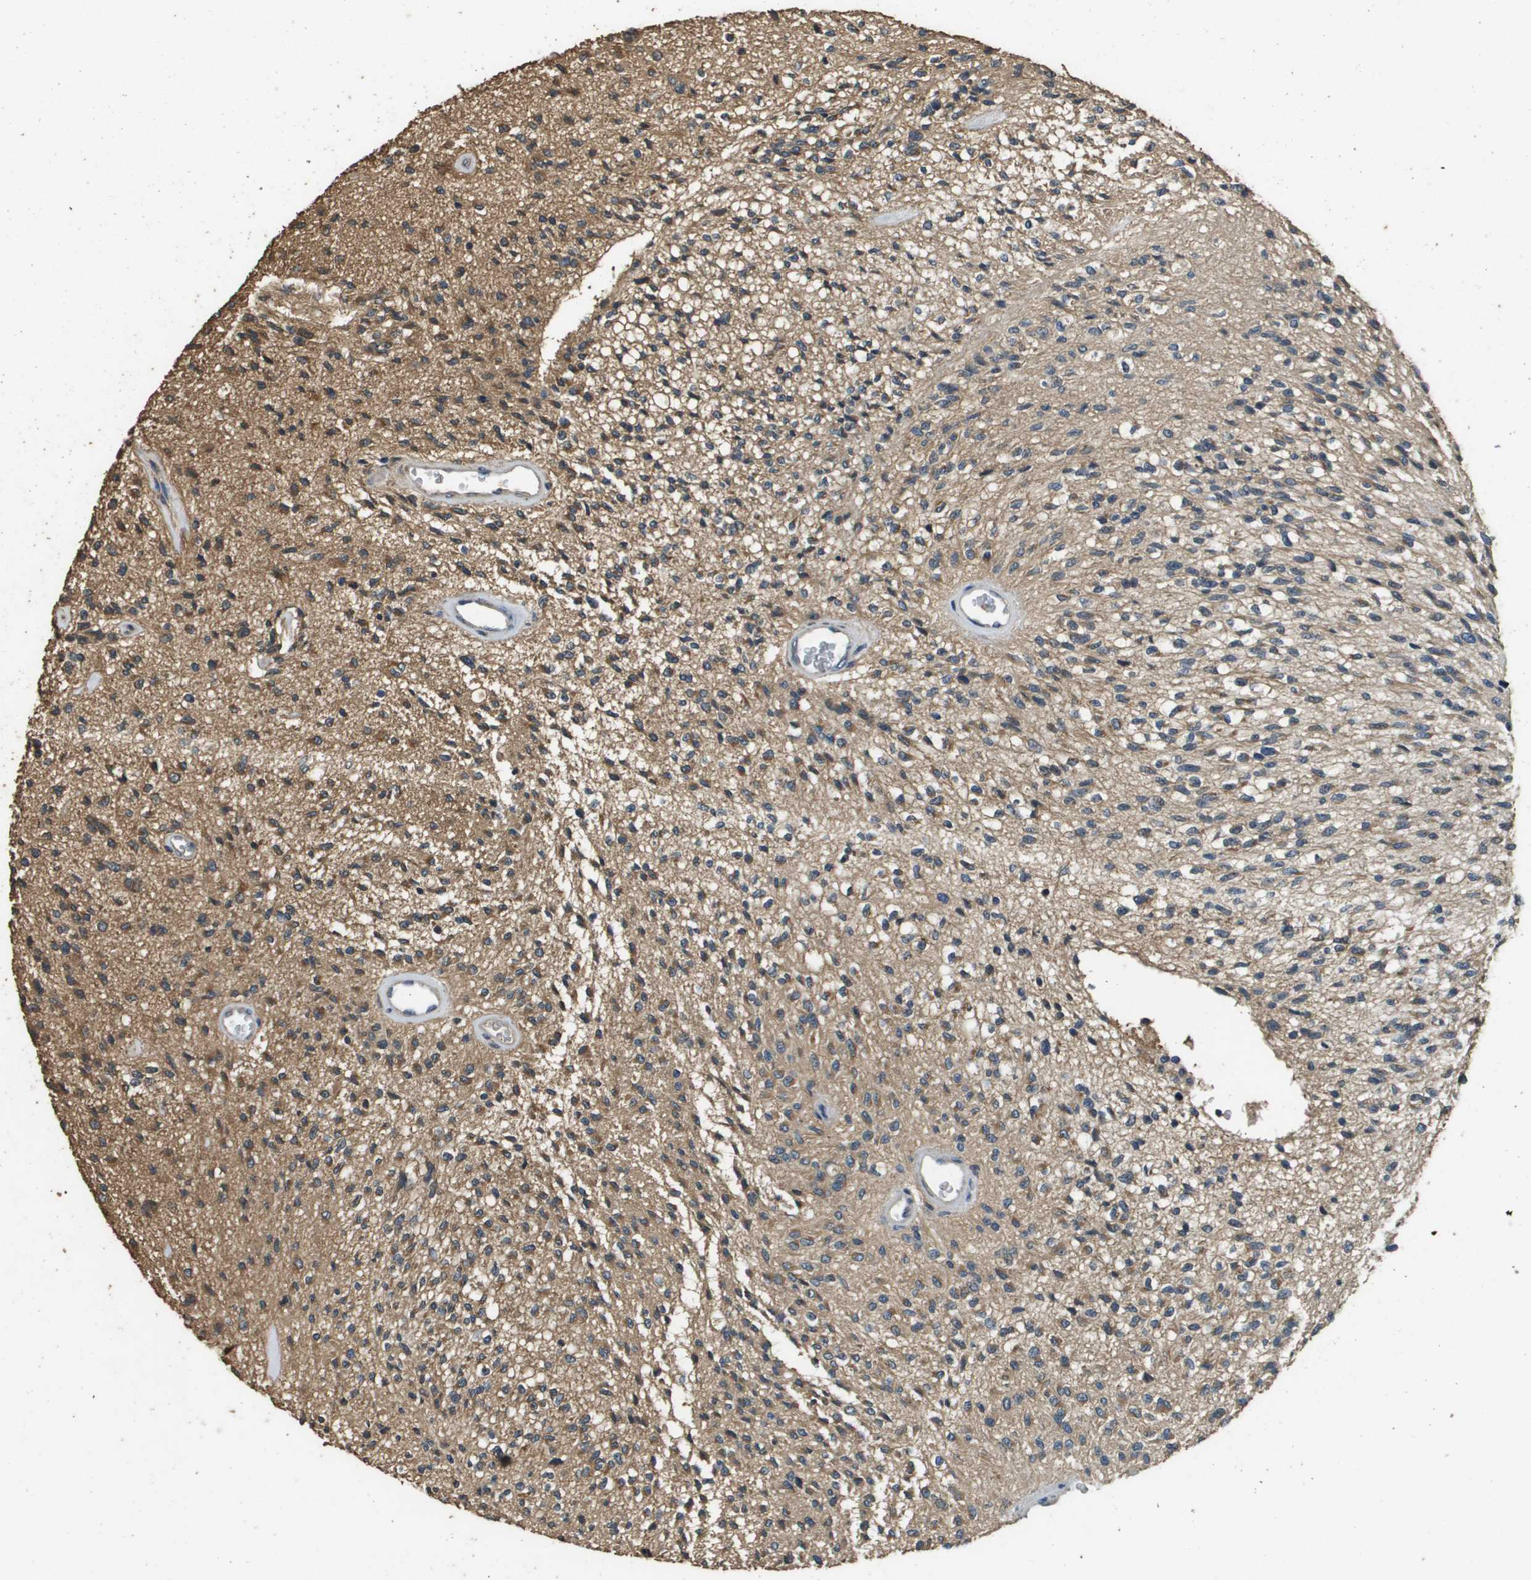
{"staining": {"intensity": "moderate", "quantity": "25%-75%", "location": "cytoplasmic/membranous"}, "tissue": "glioma", "cell_type": "Tumor cells", "image_type": "cancer", "snomed": [{"axis": "morphology", "description": "Normal tissue, NOS"}, {"axis": "morphology", "description": "Glioma, malignant, High grade"}, {"axis": "topography", "description": "Cerebral cortex"}], "caption": "Glioma stained with DAB (3,3'-diaminobenzidine) immunohistochemistry (IHC) displays medium levels of moderate cytoplasmic/membranous staining in about 25%-75% of tumor cells.", "gene": "RAB6B", "patient": {"sex": "male", "age": 77}}